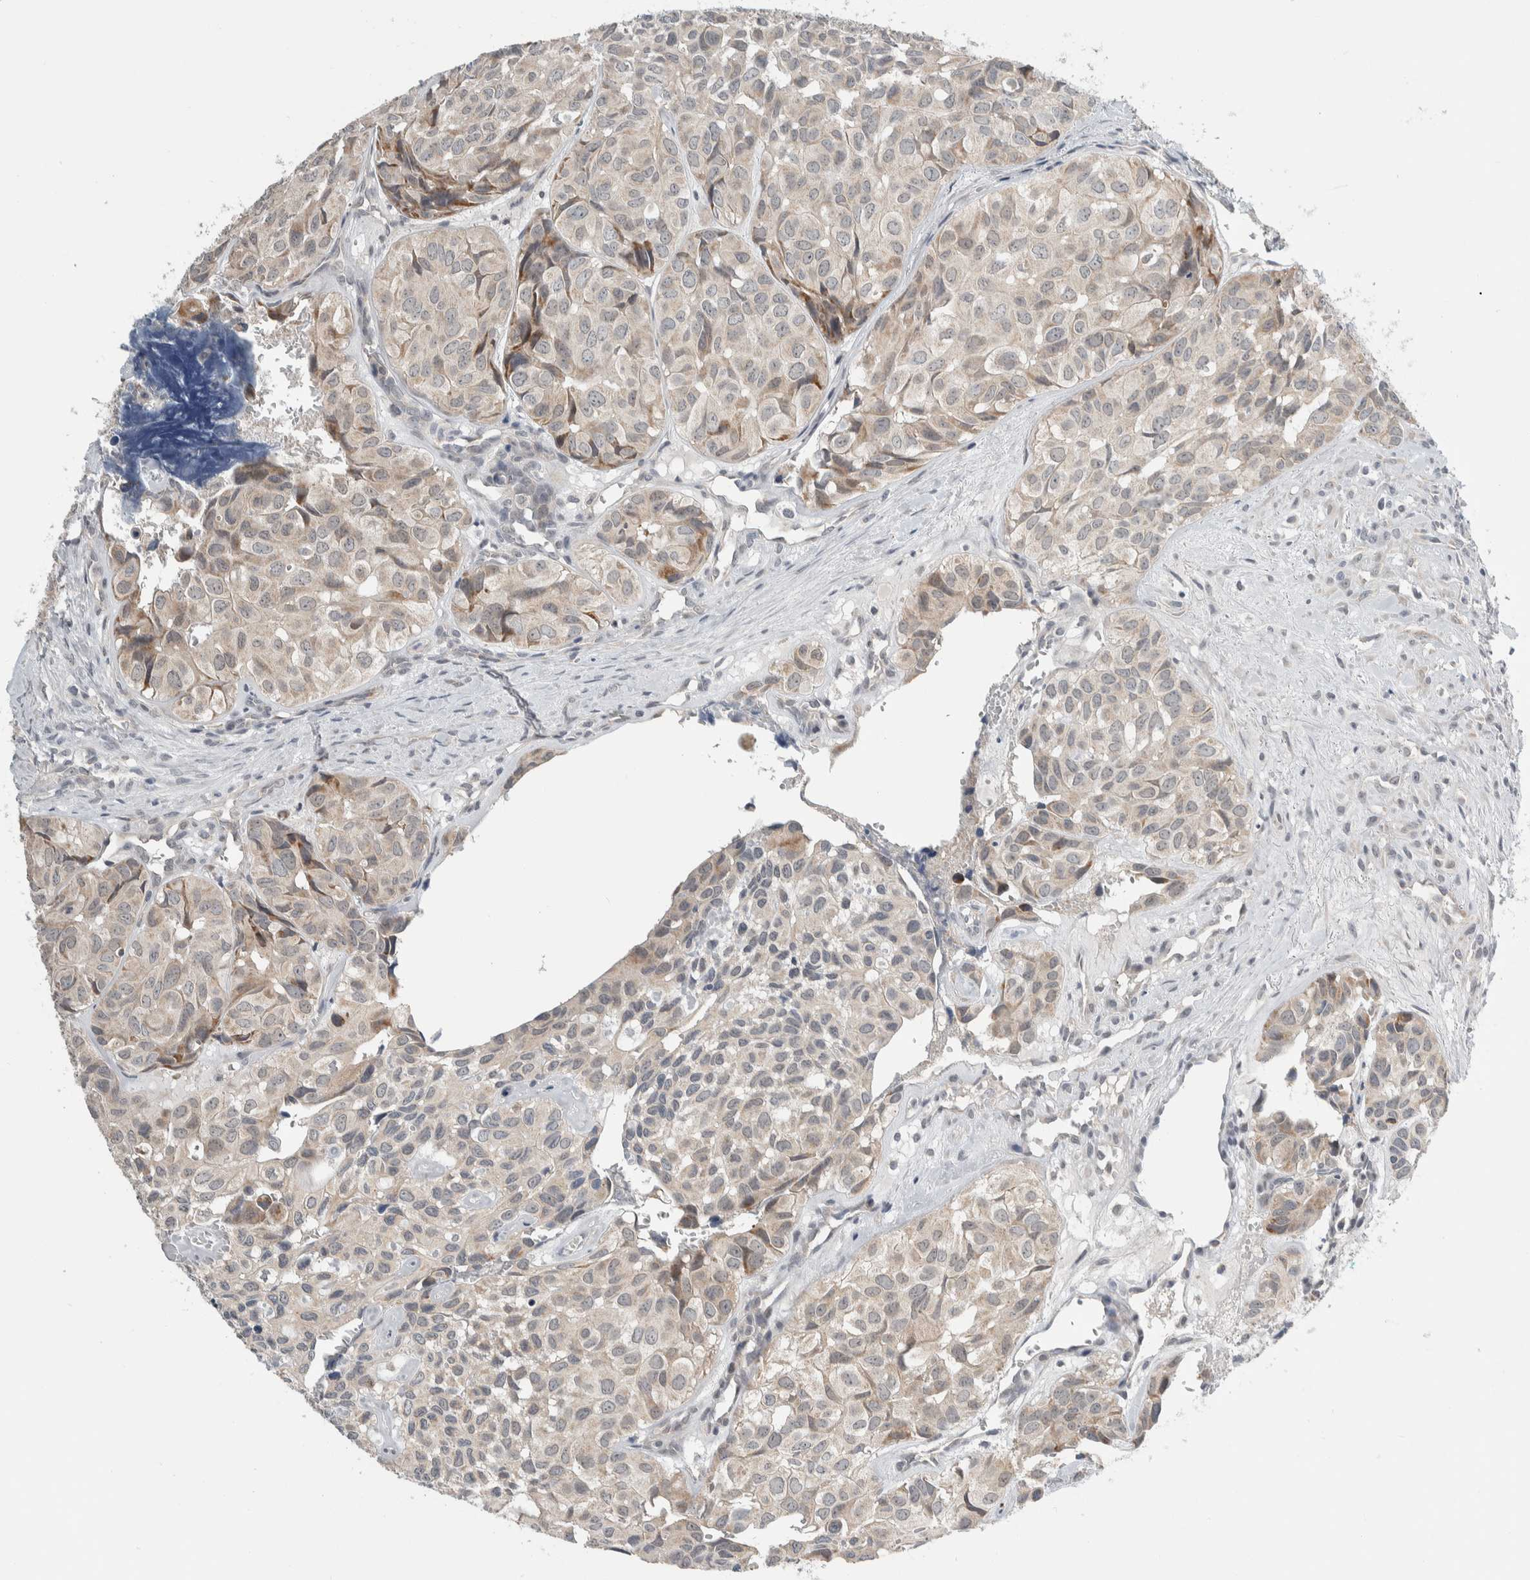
{"staining": {"intensity": "weak", "quantity": "25%-75%", "location": "cytoplasmic/membranous"}, "tissue": "head and neck cancer", "cell_type": "Tumor cells", "image_type": "cancer", "snomed": [{"axis": "morphology", "description": "Adenocarcinoma, NOS"}, {"axis": "topography", "description": "Salivary gland, NOS"}, {"axis": "topography", "description": "Head-Neck"}], "caption": "Head and neck adenocarcinoma tissue displays weak cytoplasmic/membranous staining in about 25%-75% of tumor cells", "gene": "SHPK", "patient": {"sex": "female", "age": 76}}